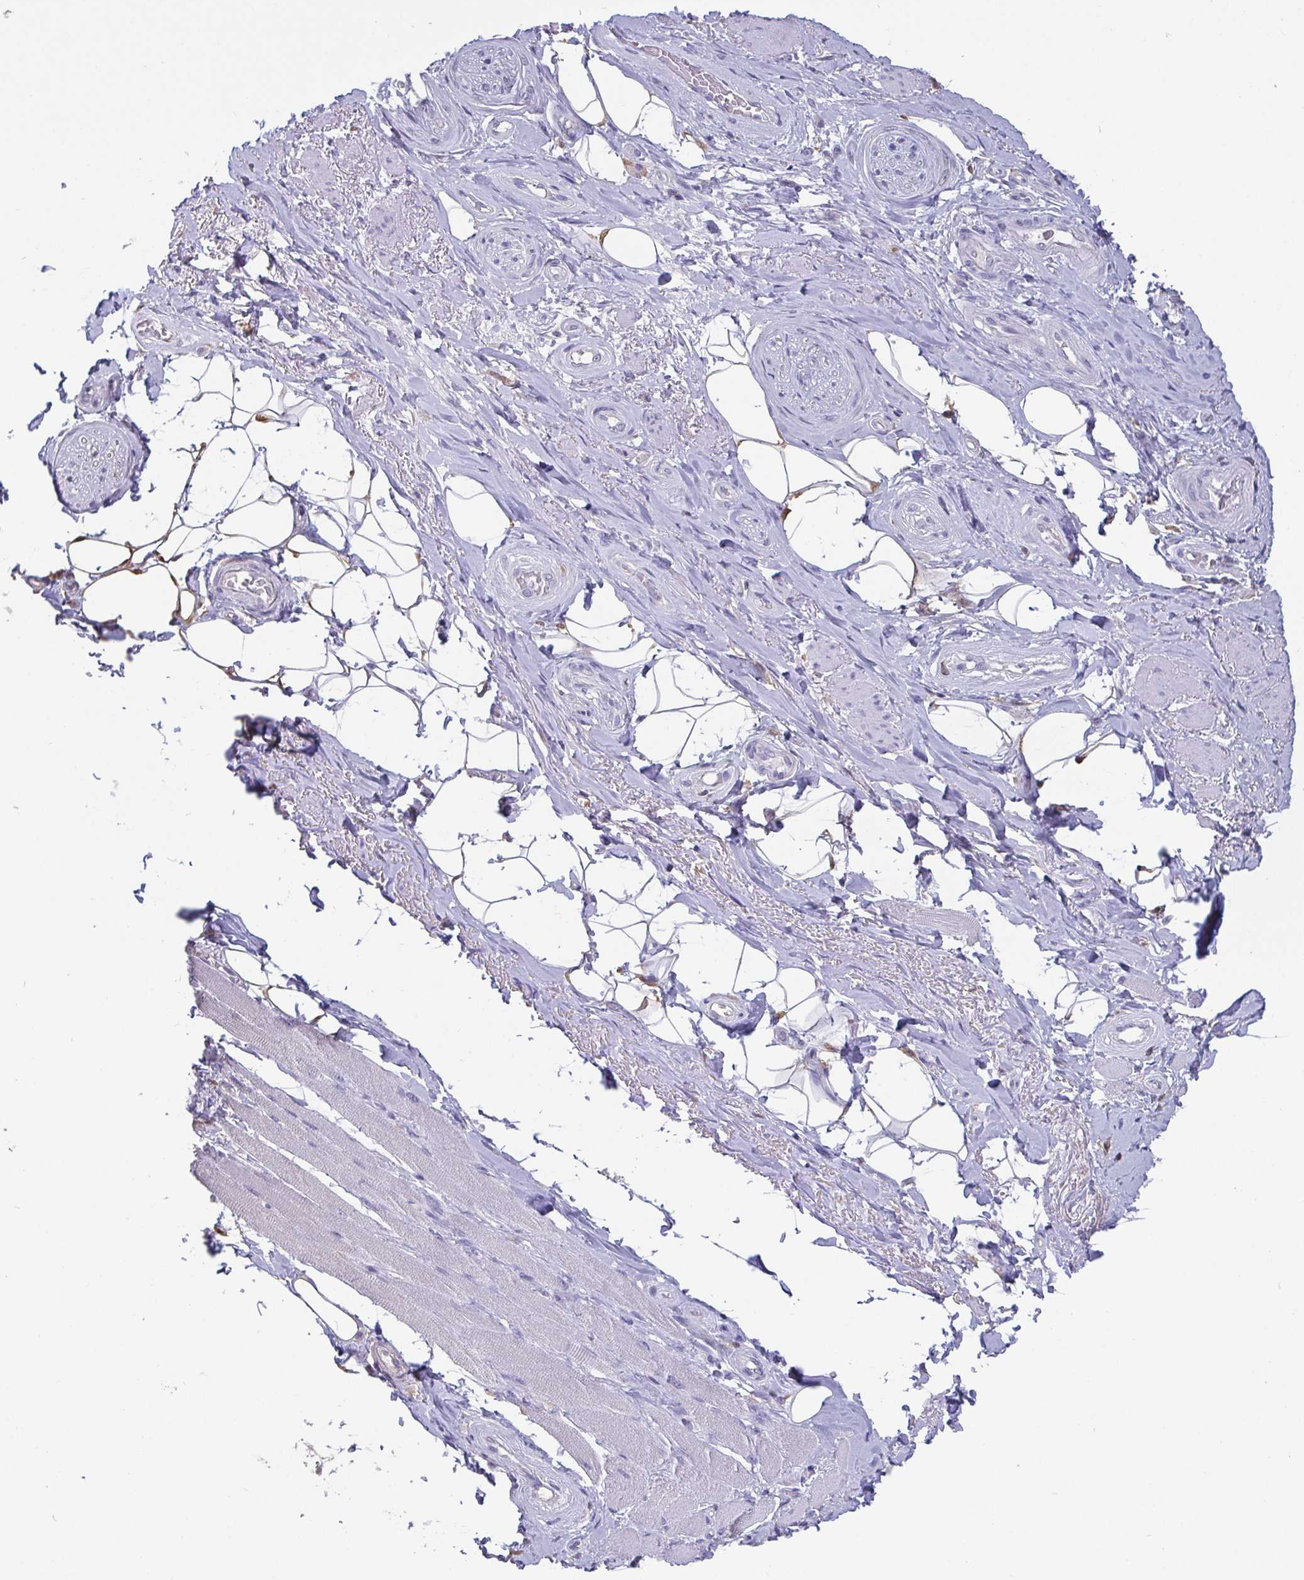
{"staining": {"intensity": "negative", "quantity": "none", "location": "none"}, "tissue": "adipose tissue", "cell_type": "Adipocytes", "image_type": "normal", "snomed": [{"axis": "morphology", "description": "Normal tissue, NOS"}, {"axis": "topography", "description": "Anal"}, {"axis": "topography", "description": "Peripheral nerve tissue"}], "caption": "Adipose tissue was stained to show a protein in brown. There is no significant positivity in adipocytes. Nuclei are stained in blue.", "gene": "IDH1", "patient": {"sex": "male", "age": 53}}